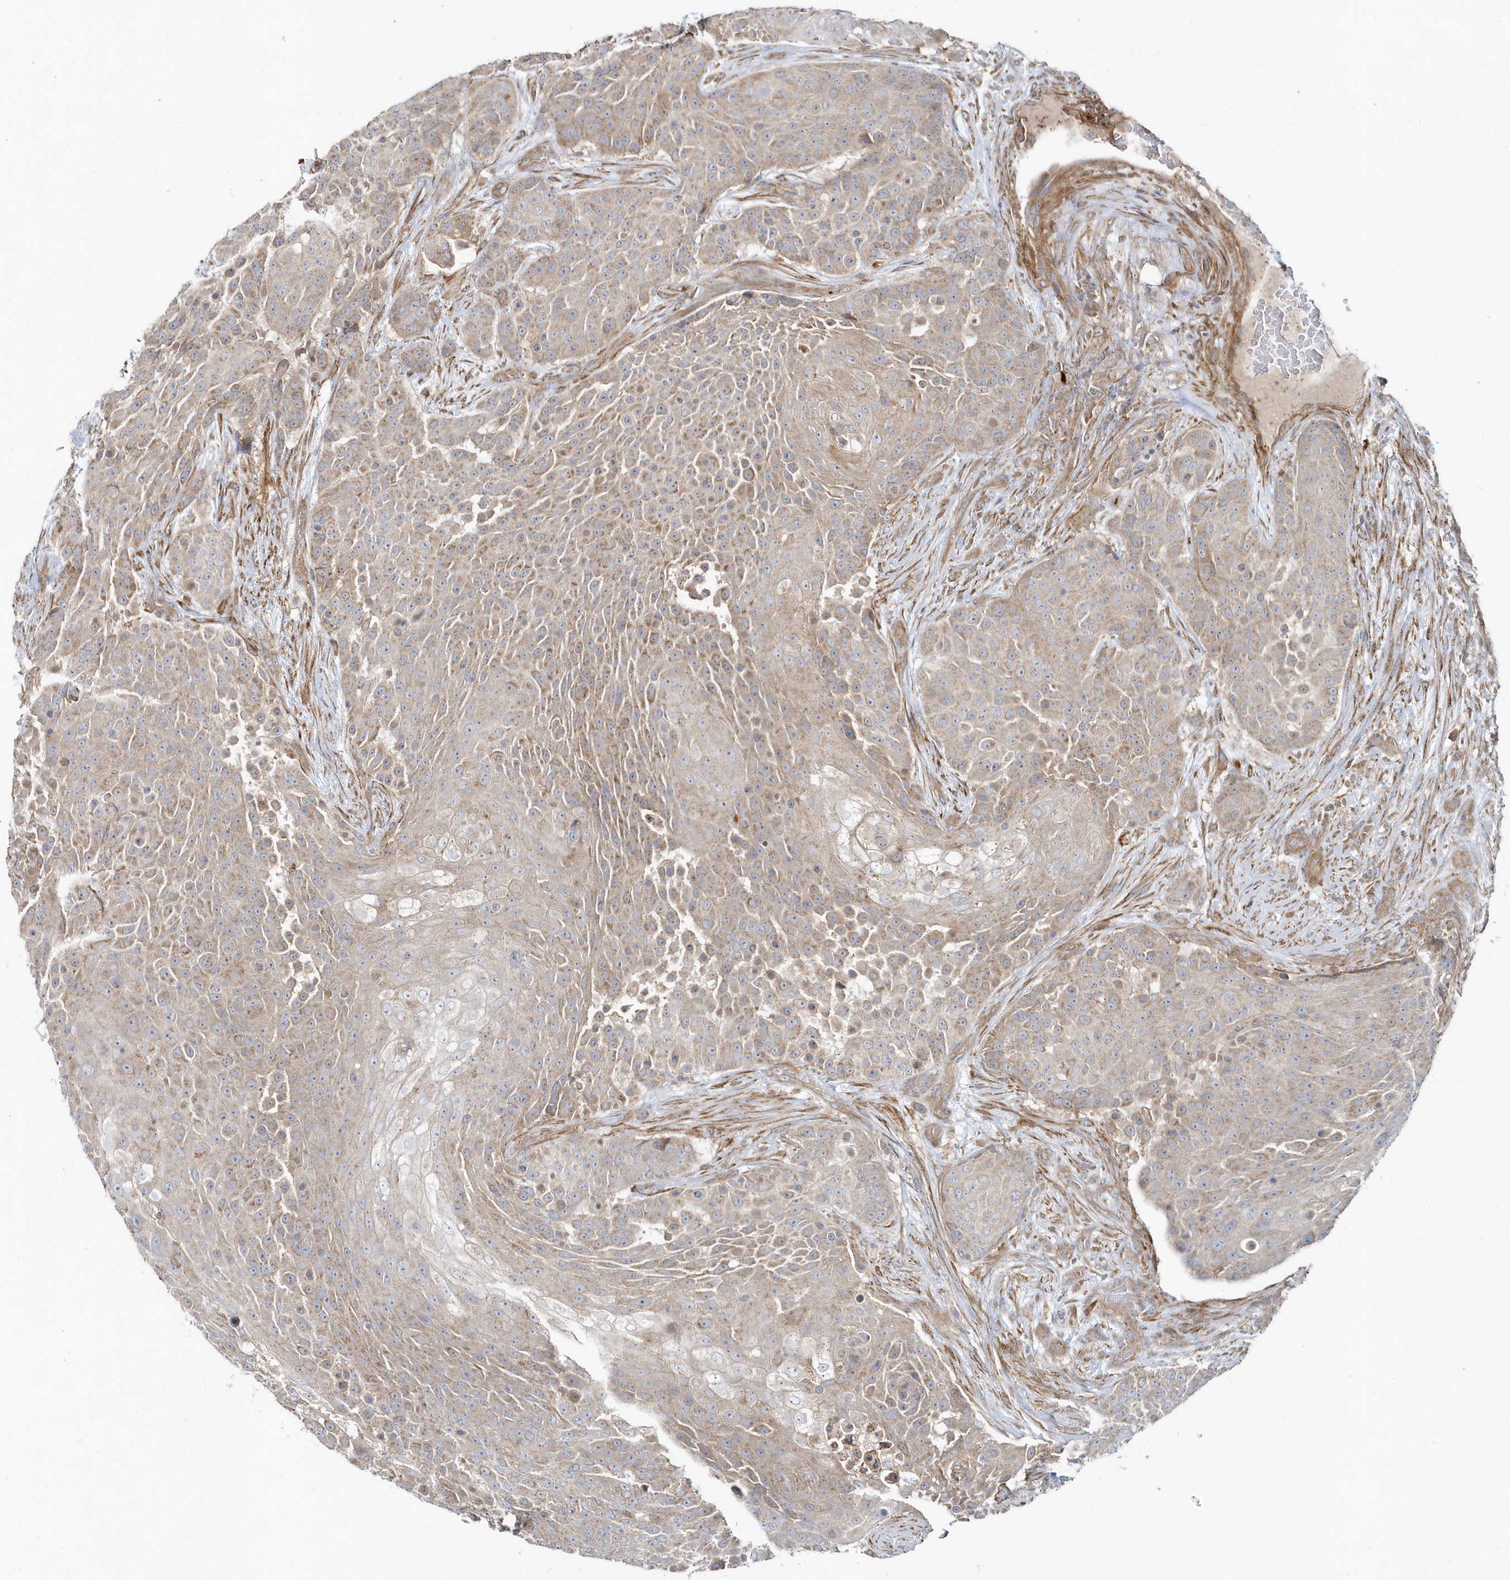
{"staining": {"intensity": "weak", "quantity": "25%-75%", "location": "cytoplasmic/membranous"}, "tissue": "urothelial cancer", "cell_type": "Tumor cells", "image_type": "cancer", "snomed": [{"axis": "morphology", "description": "Urothelial carcinoma, High grade"}, {"axis": "topography", "description": "Urinary bladder"}], "caption": "A brown stain highlights weak cytoplasmic/membranous positivity of a protein in human urothelial carcinoma (high-grade) tumor cells. (DAB = brown stain, brightfield microscopy at high magnification).", "gene": "LEXM", "patient": {"sex": "female", "age": 63}}